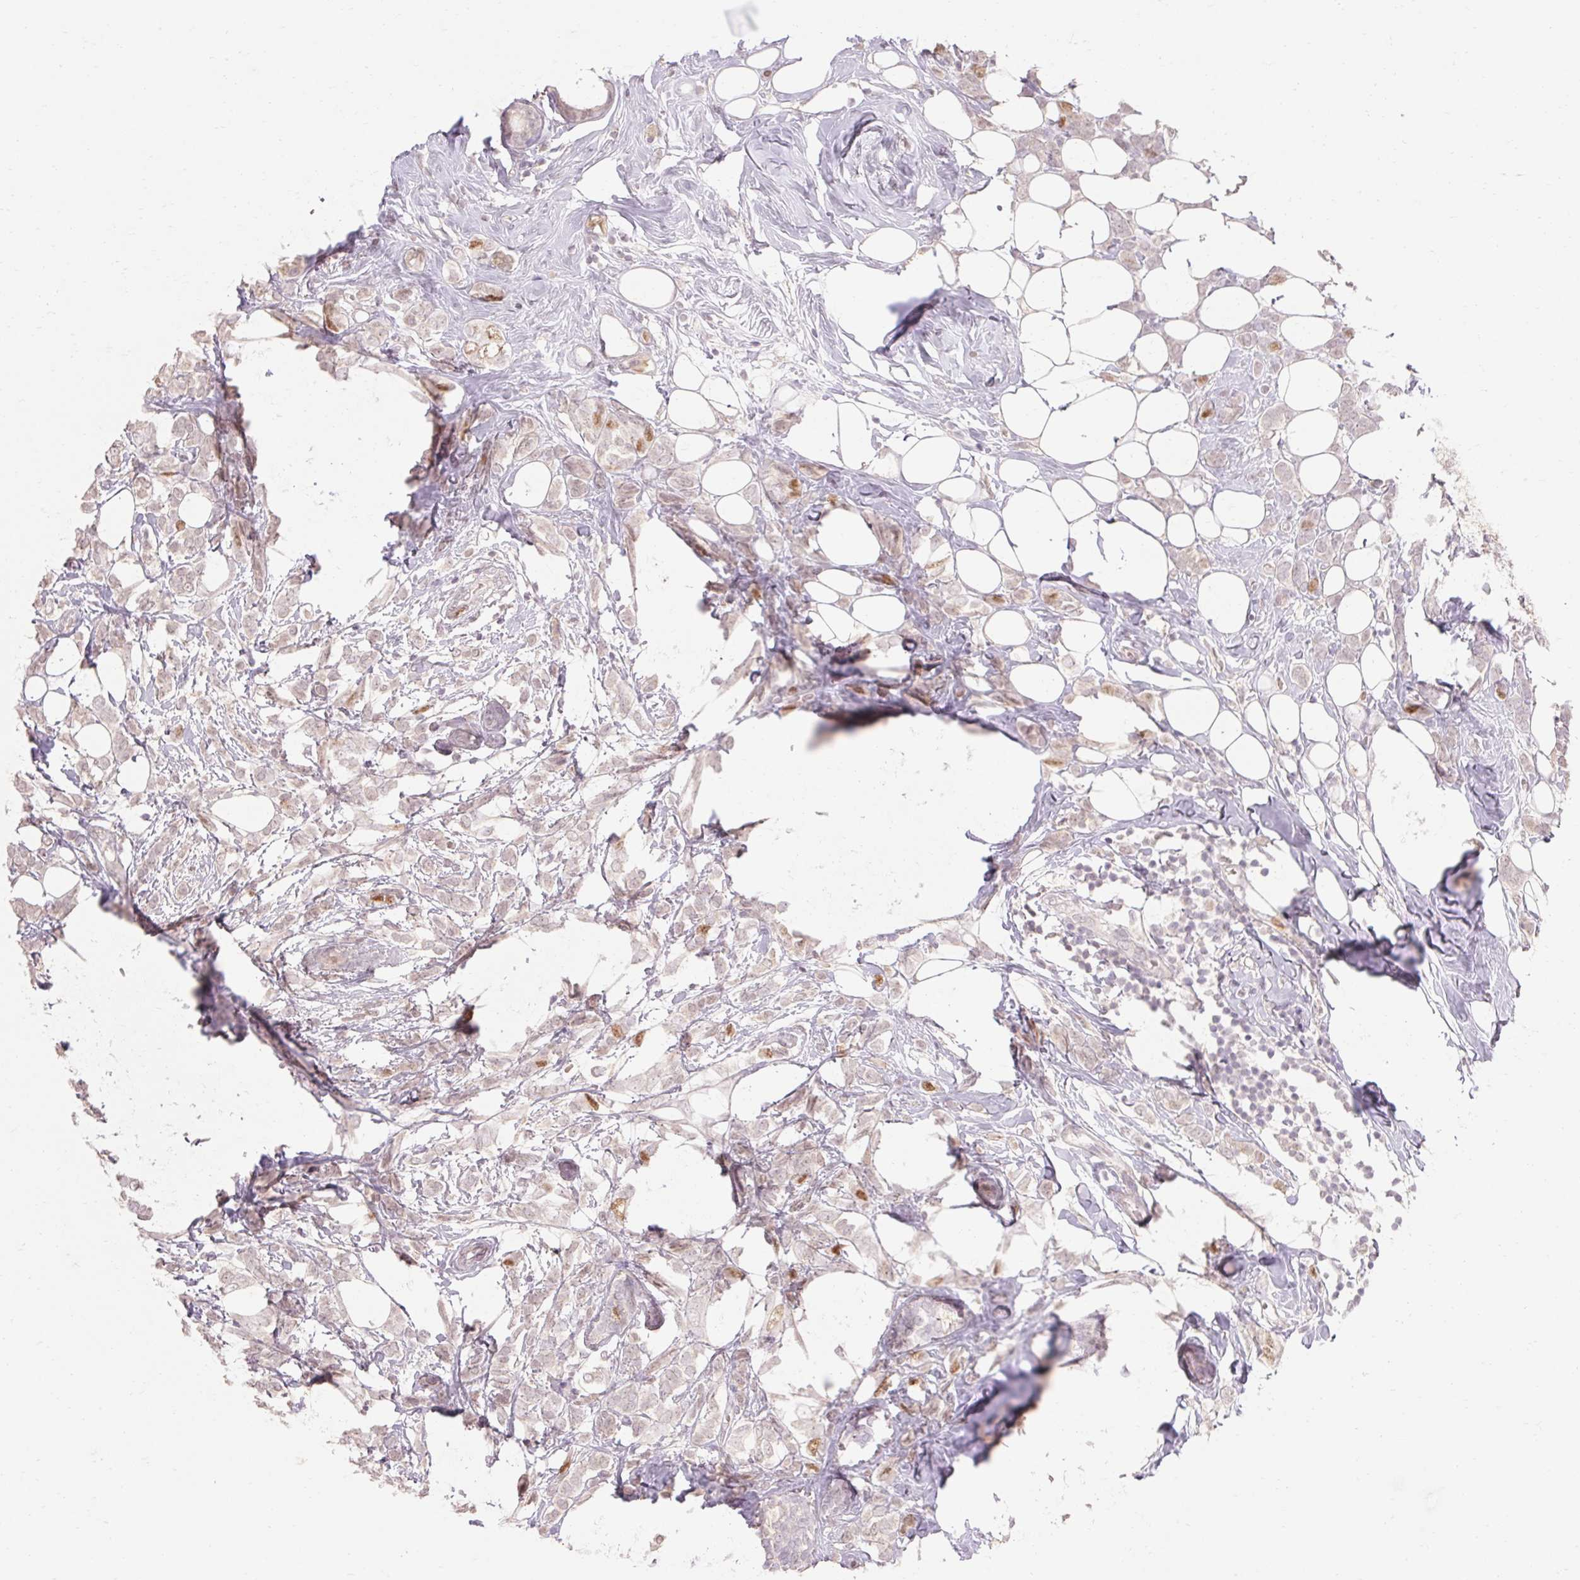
{"staining": {"intensity": "moderate", "quantity": "<25%", "location": "nuclear"}, "tissue": "breast cancer", "cell_type": "Tumor cells", "image_type": "cancer", "snomed": [{"axis": "morphology", "description": "Lobular carcinoma"}, {"axis": "topography", "description": "Breast"}], "caption": "An immunohistochemistry micrograph of neoplastic tissue is shown. Protein staining in brown shows moderate nuclear positivity in breast cancer (lobular carcinoma) within tumor cells.", "gene": "SKP2", "patient": {"sex": "female", "age": 49}}